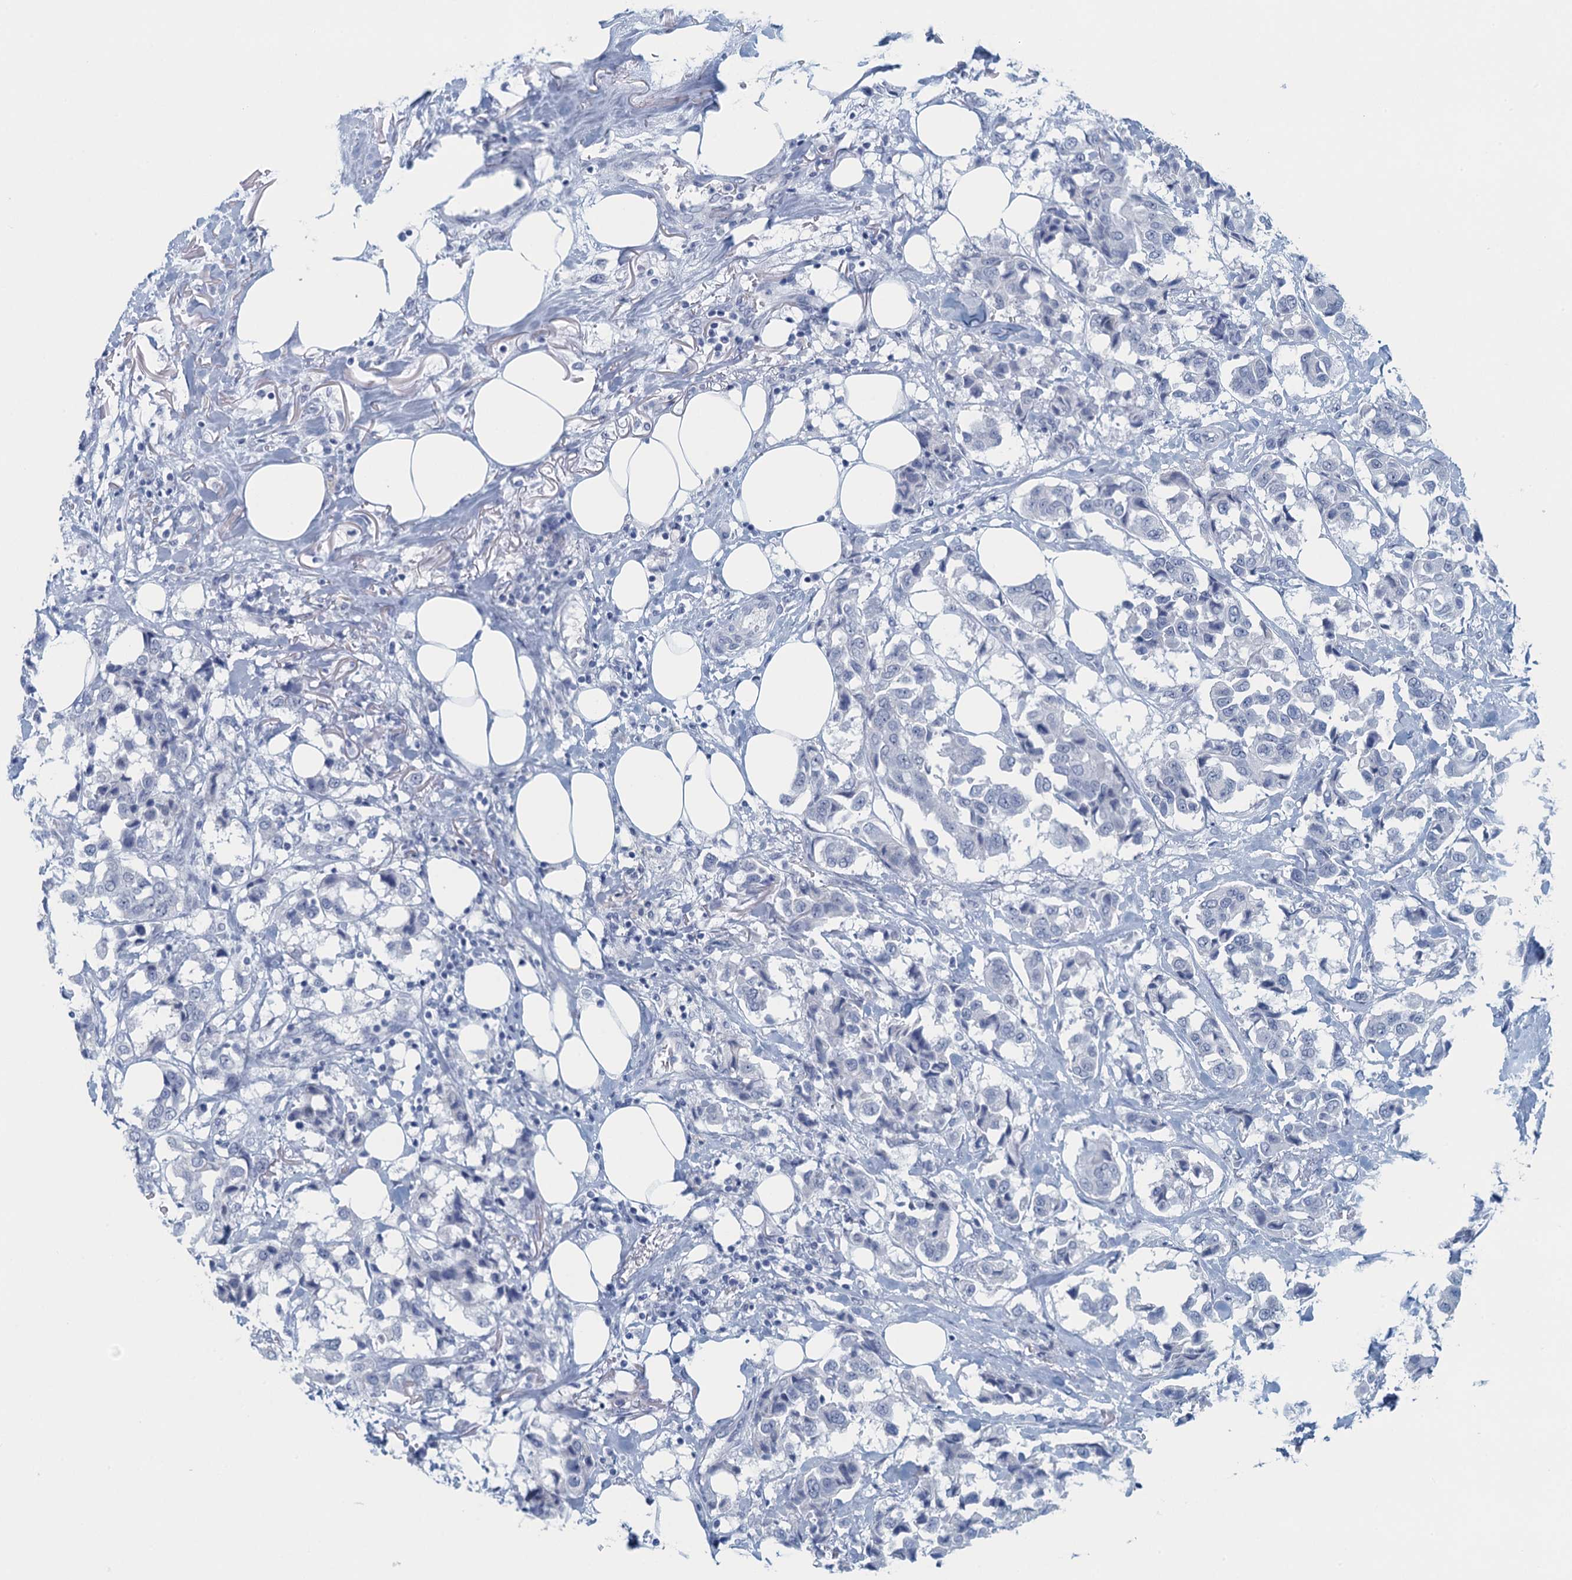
{"staining": {"intensity": "negative", "quantity": "none", "location": "none"}, "tissue": "breast cancer", "cell_type": "Tumor cells", "image_type": "cancer", "snomed": [{"axis": "morphology", "description": "Duct carcinoma"}, {"axis": "topography", "description": "Breast"}], "caption": "DAB (3,3'-diaminobenzidine) immunohistochemical staining of human breast cancer (intraductal carcinoma) demonstrates no significant expression in tumor cells.", "gene": "TTLL9", "patient": {"sex": "female", "age": 80}}